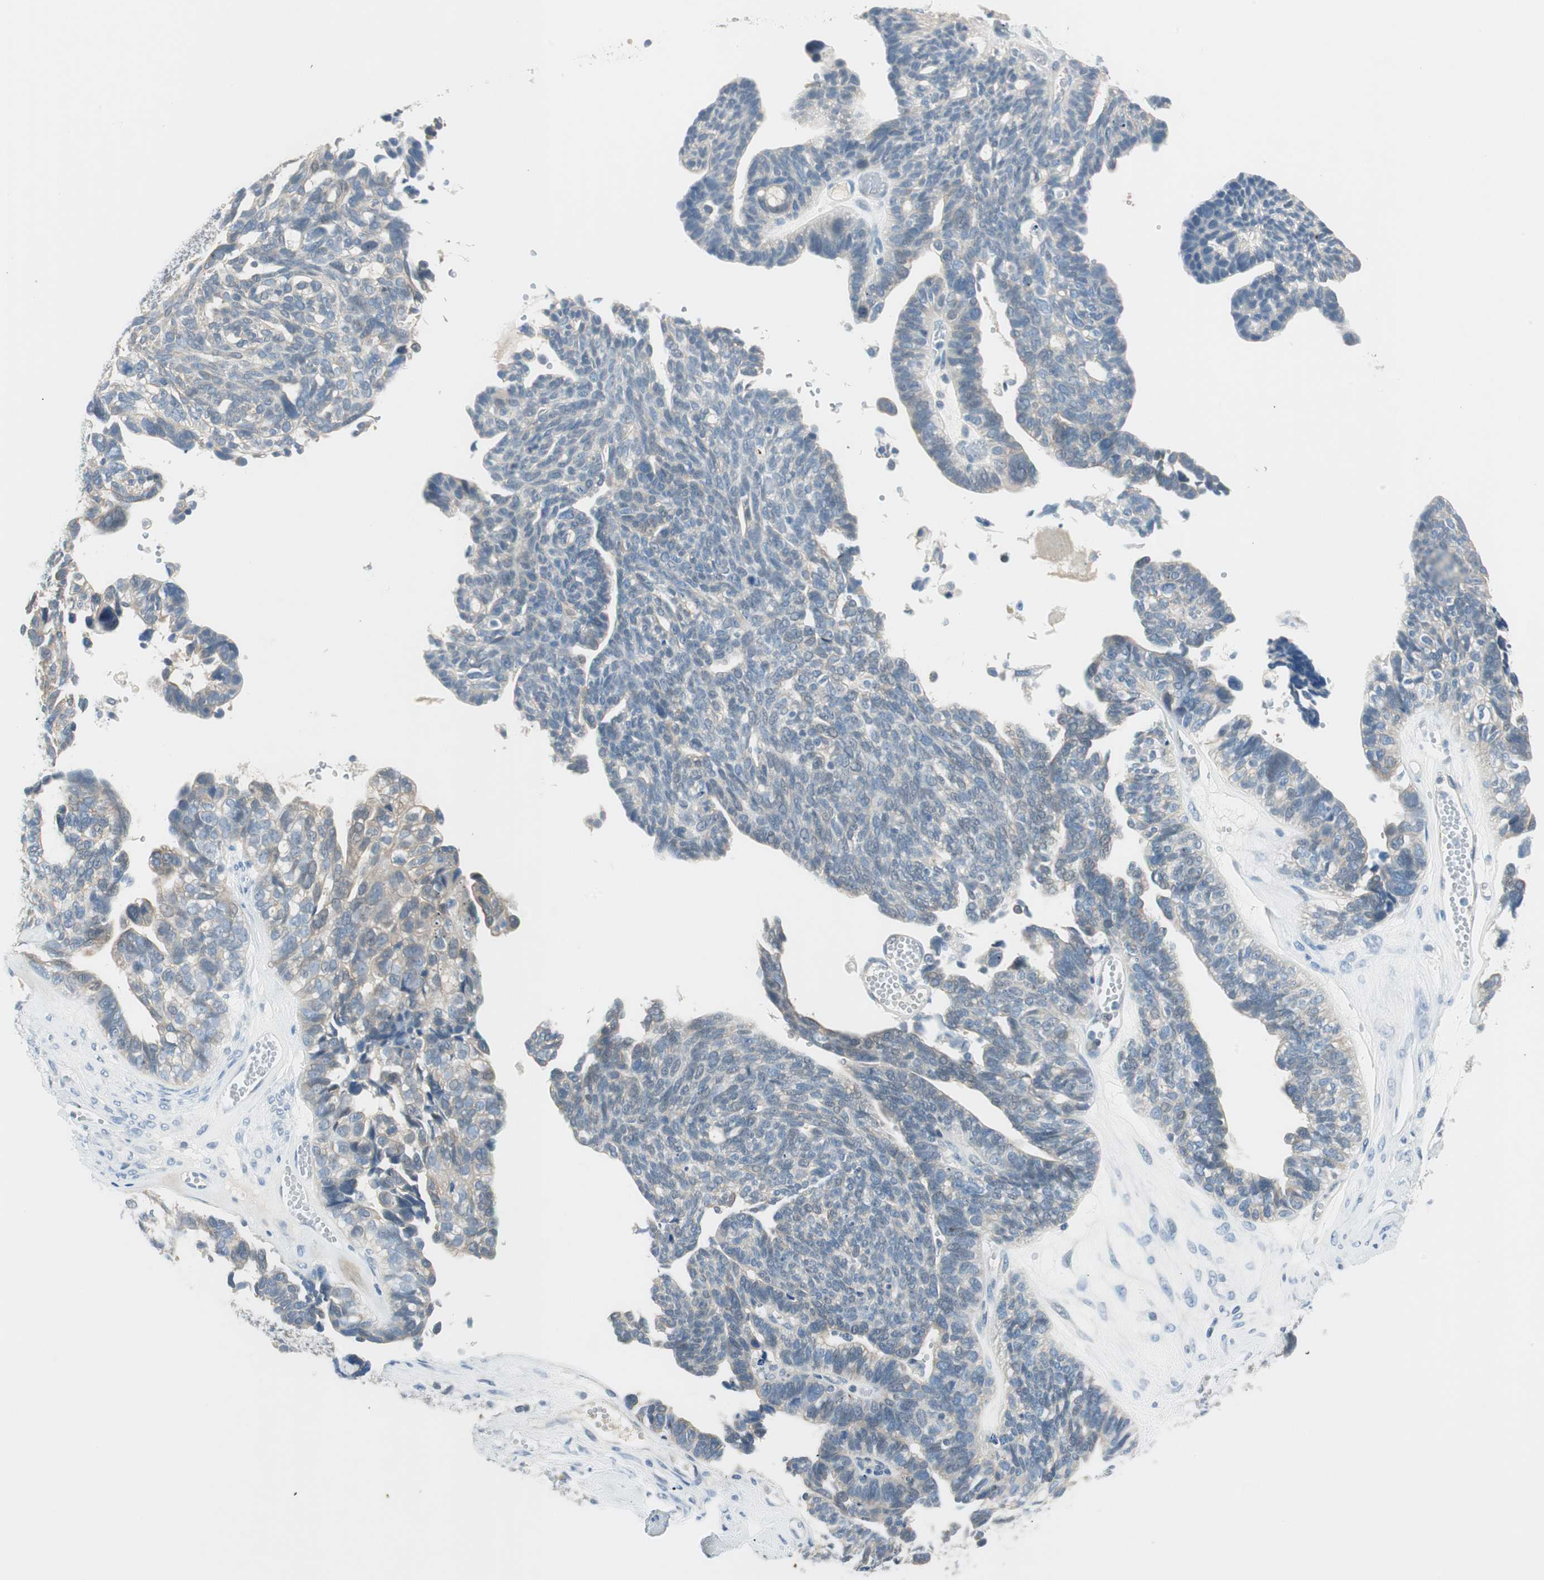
{"staining": {"intensity": "negative", "quantity": "none", "location": "none"}, "tissue": "ovarian cancer", "cell_type": "Tumor cells", "image_type": "cancer", "snomed": [{"axis": "morphology", "description": "Cystadenocarcinoma, serous, NOS"}, {"axis": "topography", "description": "Ovary"}], "caption": "A high-resolution image shows immunohistochemistry staining of ovarian serous cystadenocarcinoma, which displays no significant staining in tumor cells.", "gene": "GNAO1", "patient": {"sex": "female", "age": 79}}